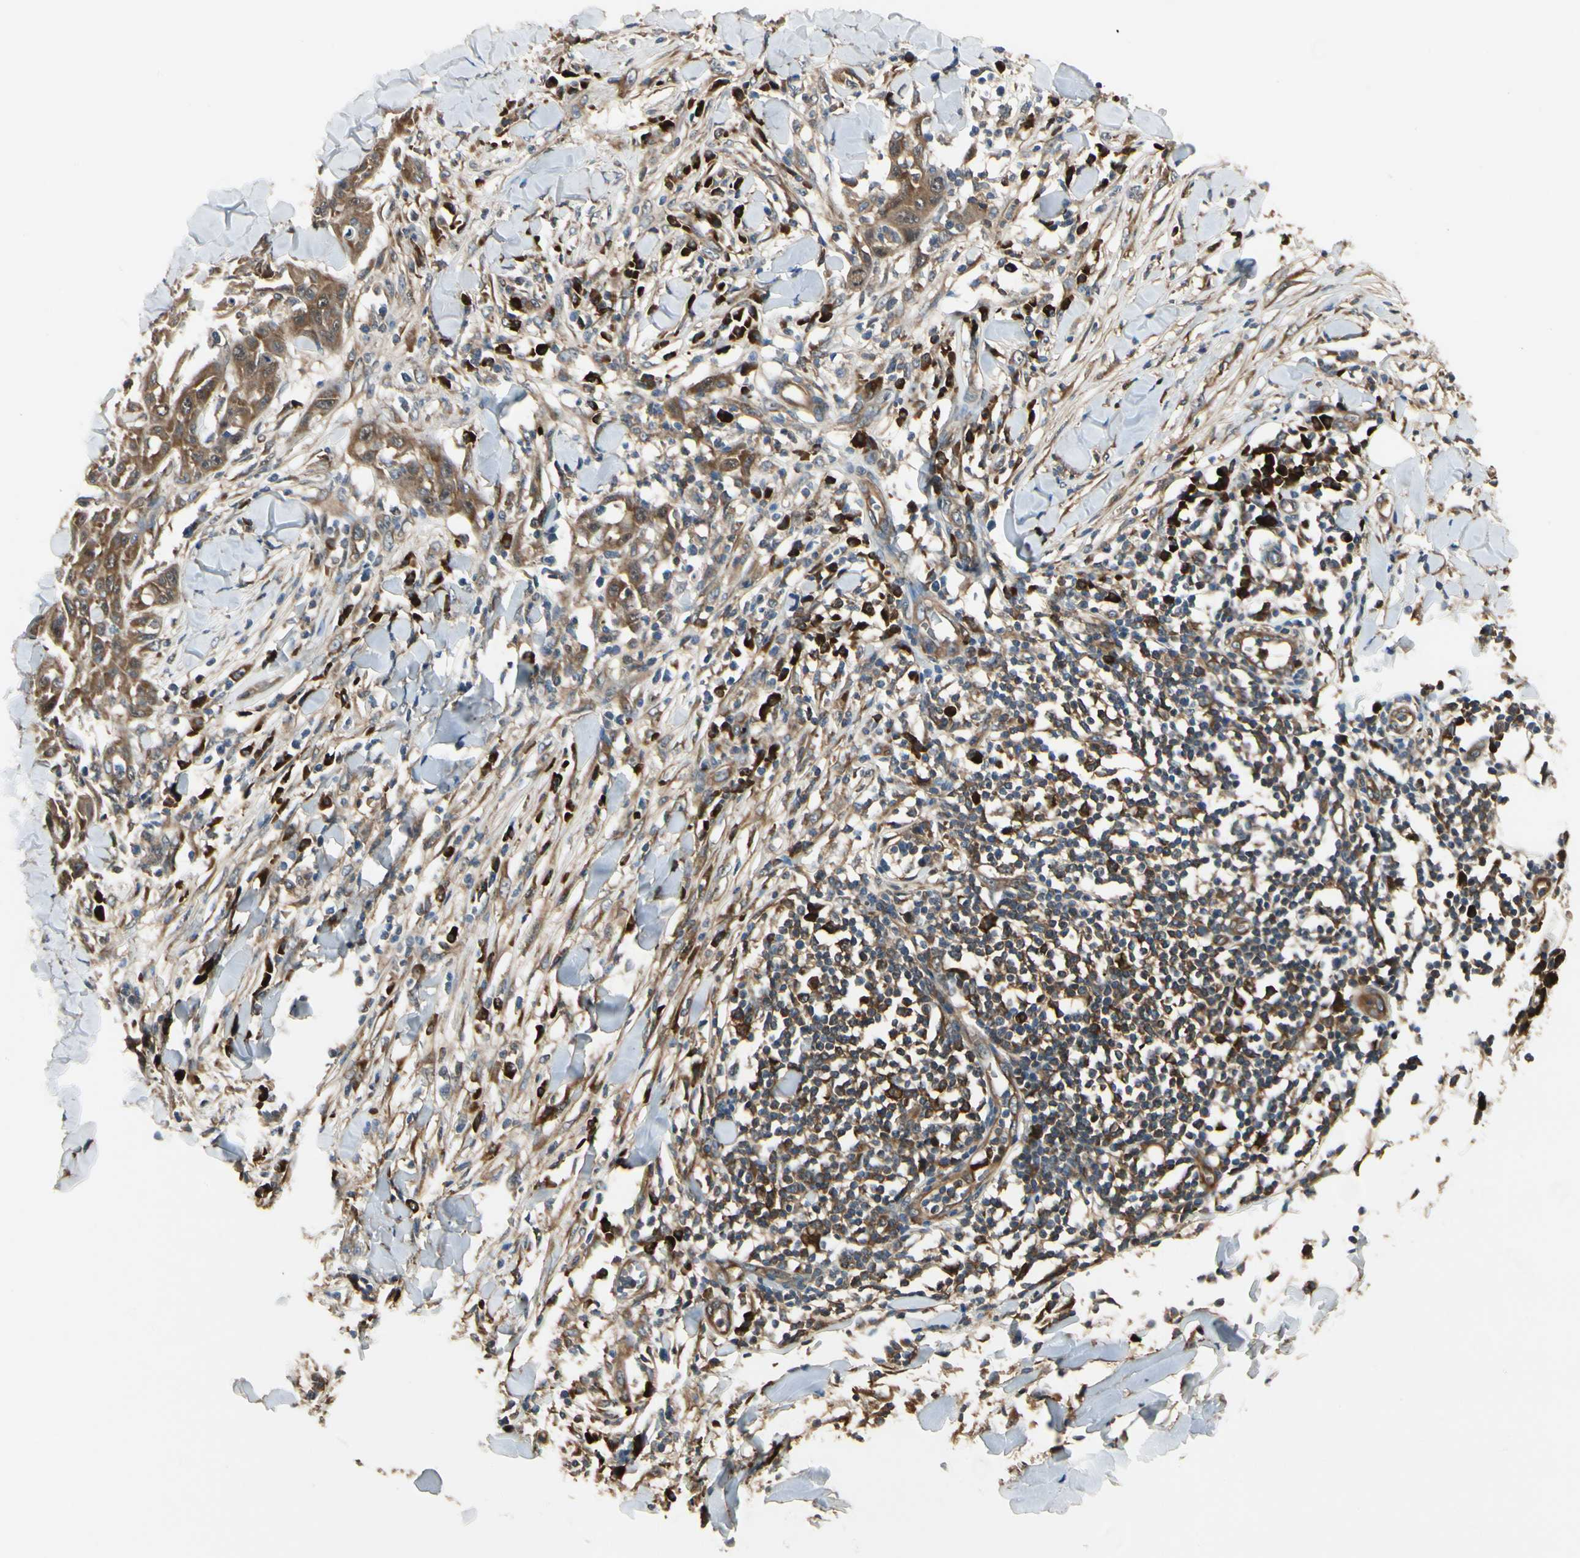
{"staining": {"intensity": "strong", "quantity": ">75%", "location": "cytoplasmic/membranous"}, "tissue": "skin cancer", "cell_type": "Tumor cells", "image_type": "cancer", "snomed": [{"axis": "morphology", "description": "Squamous cell carcinoma, NOS"}, {"axis": "topography", "description": "Skin"}], "caption": "DAB (3,3'-diaminobenzidine) immunohistochemical staining of squamous cell carcinoma (skin) displays strong cytoplasmic/membranous protein expression in approximately >75% of tumor cells.", "gene": "NME1-NME2", "patient": {"sex": "male", "age": 24}}